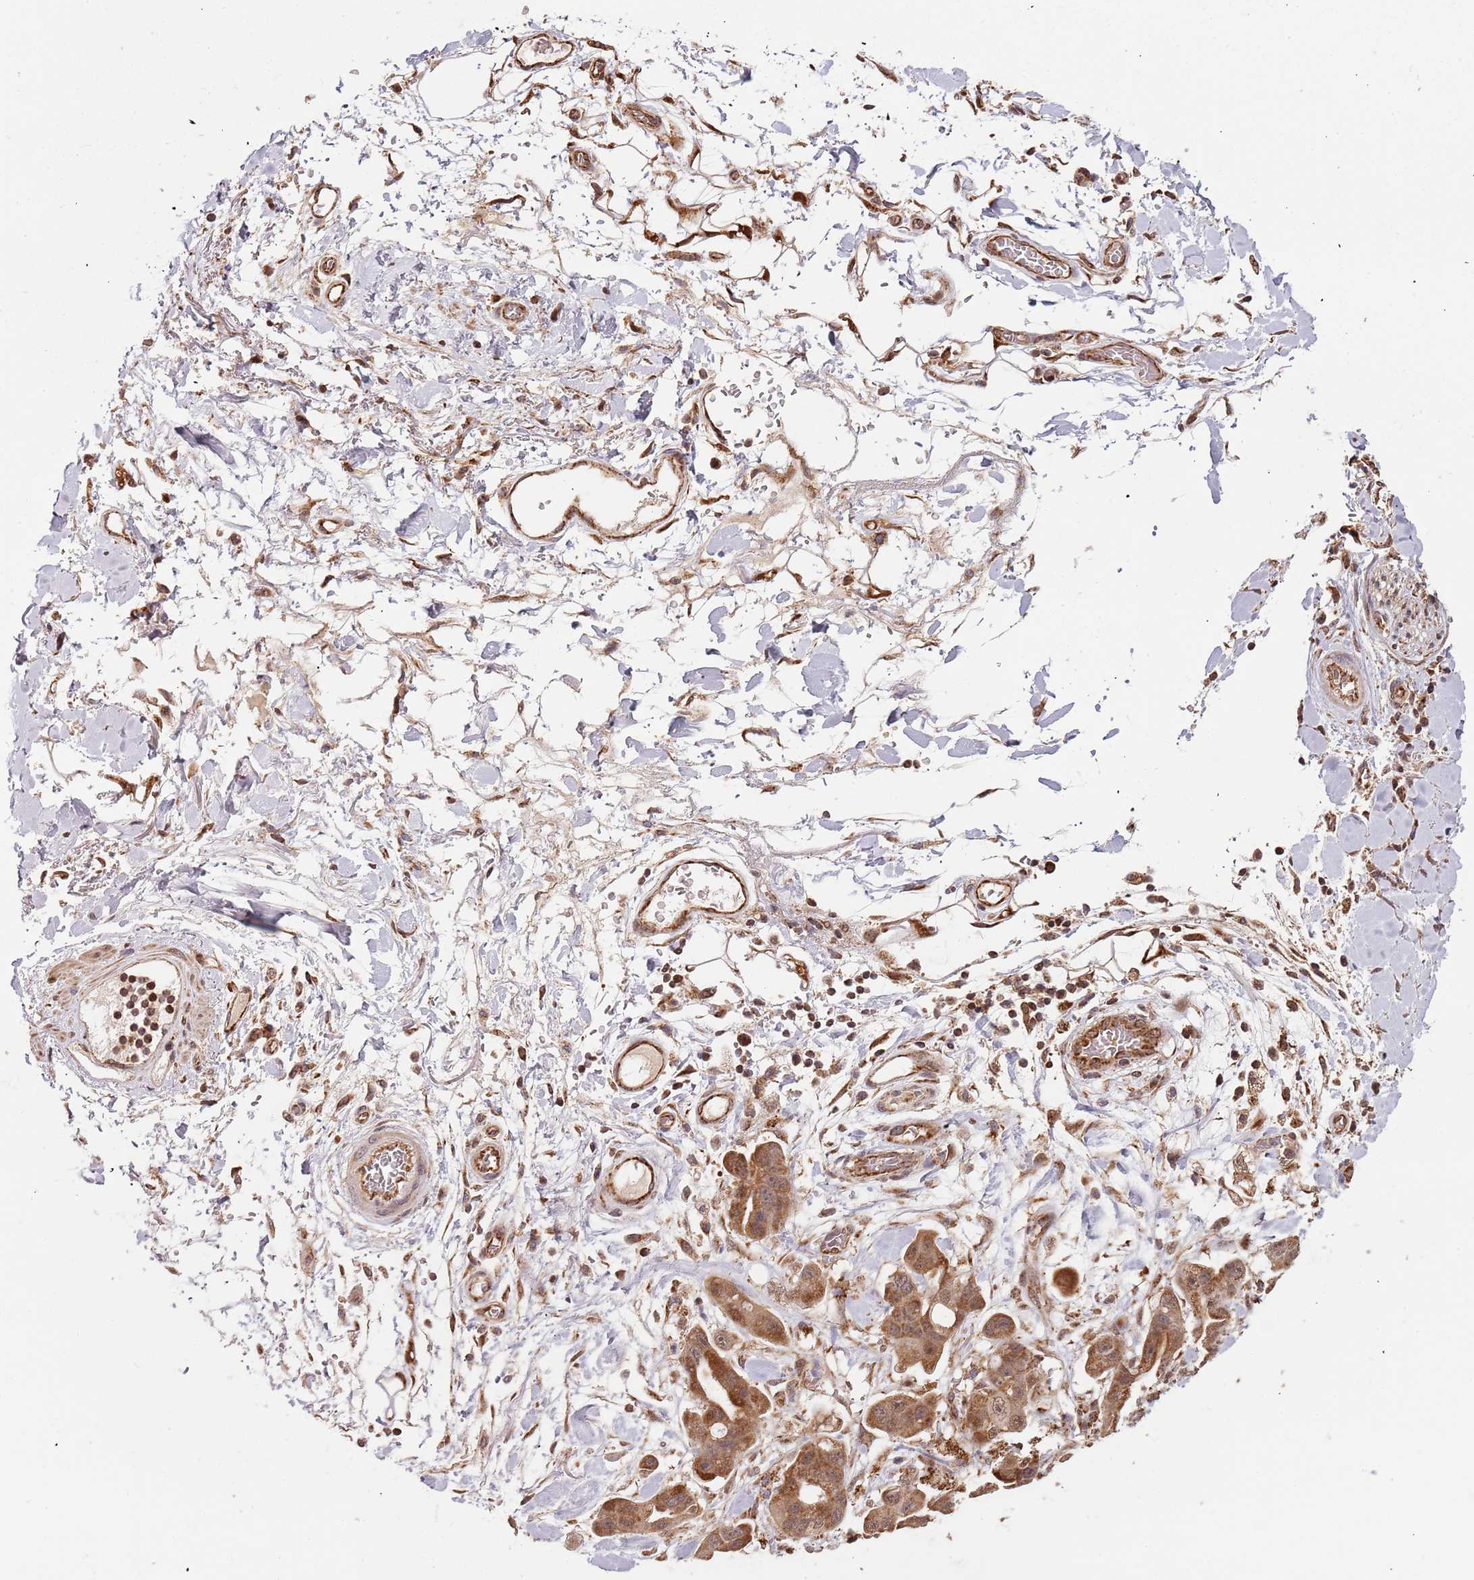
{"staining": {"intensity": "moderate", "quantity": ">75%", "location": "cytoplasmic/membranous"}, "tissue": "stomach cancer", "cell_type": "Tumor cells", "image_type": "cancer", "snomed": [{"axis": "morphology", "description": "Adenocarcinoma, NOS"}, {"axis": "topography", "description": "Stomach"}], "caption": "A high-resolution photomicrograph shows immunohistochemistry (IHC) staining of stomach cancer, which shows moderate cytoplasmic/membranous staining in approximately >75% of tumor cells.", "gene": "IL17RD", "patient": {"sex": "male", "age": 62}}